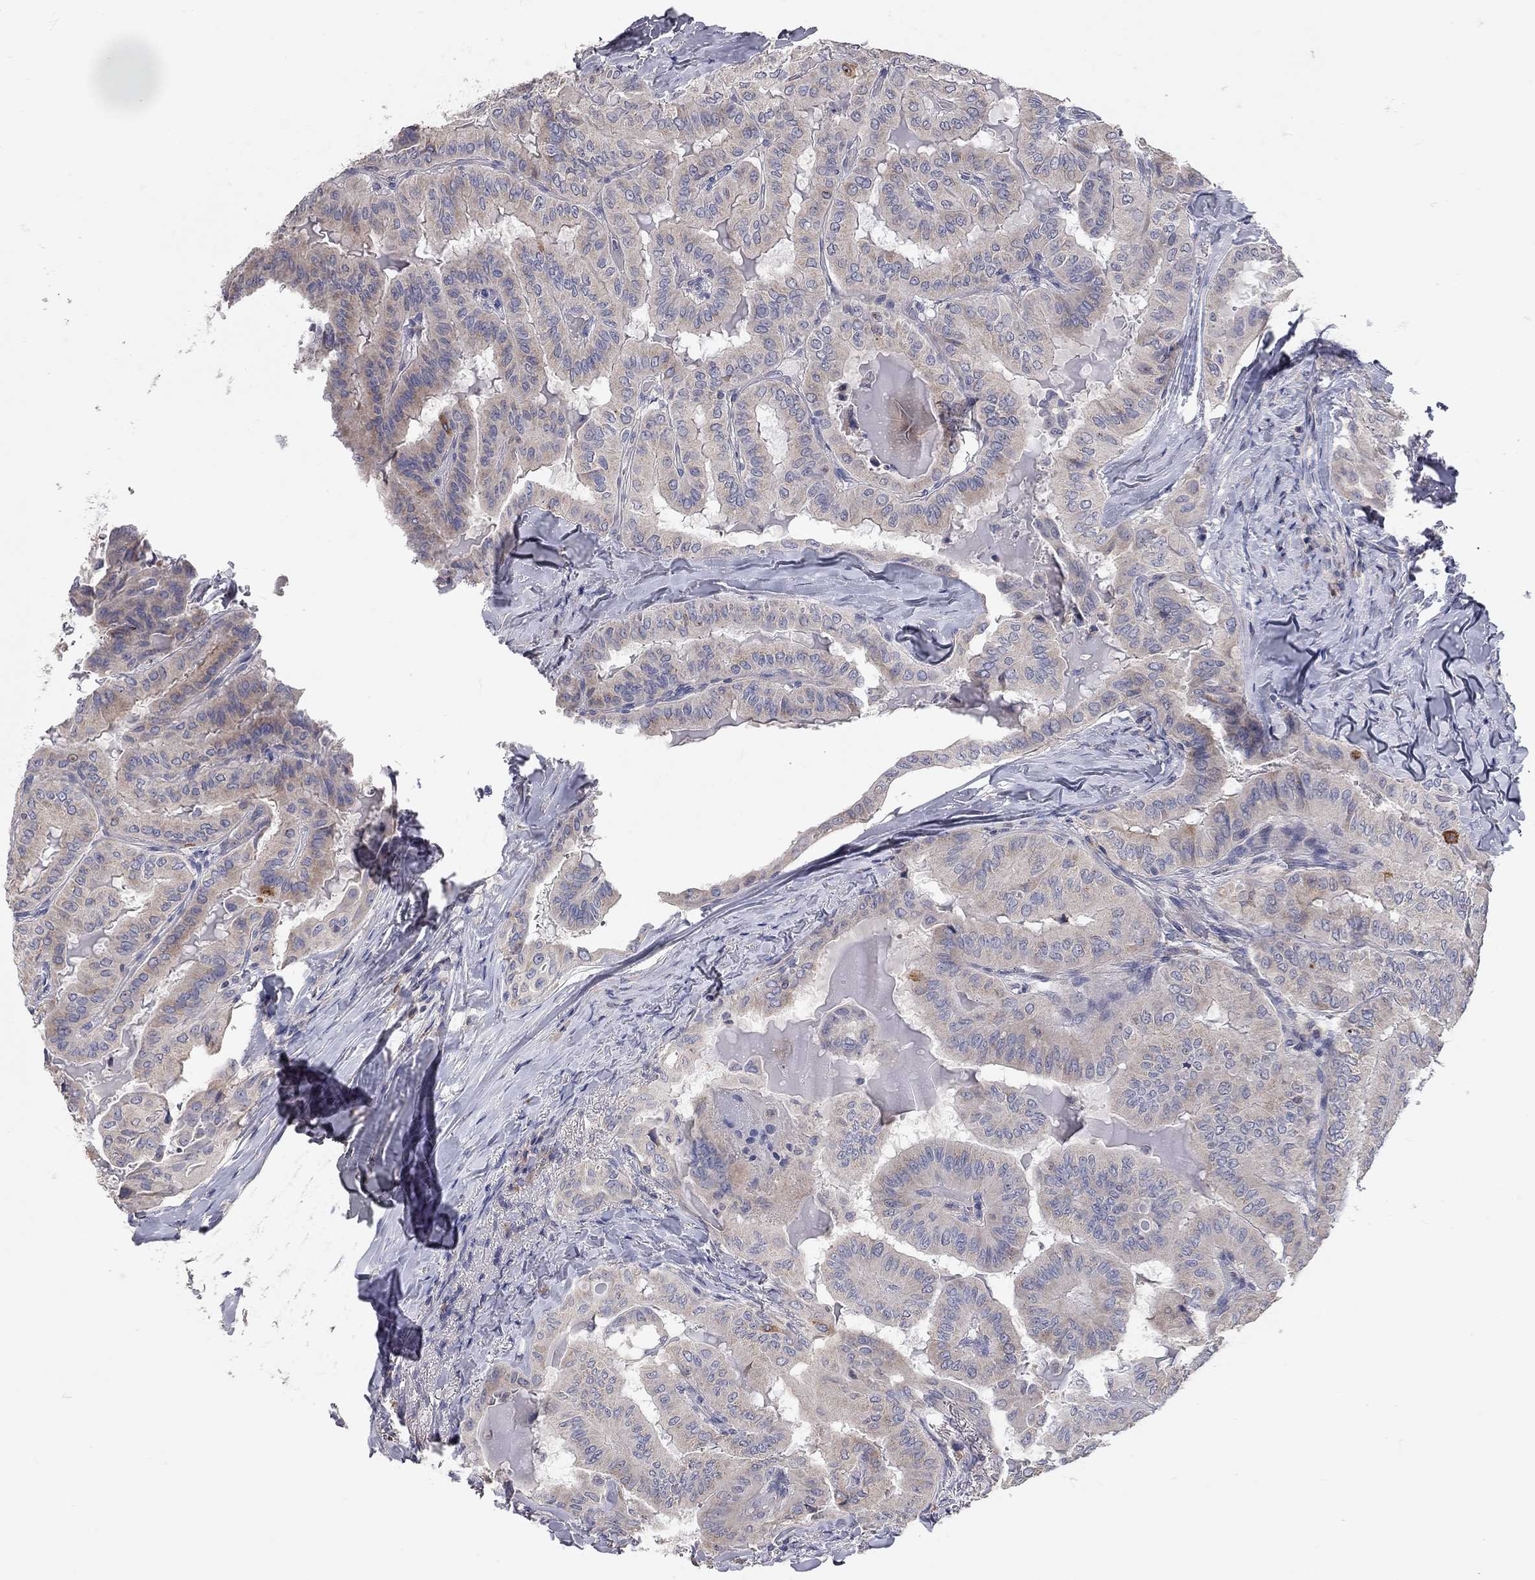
{"staining": {"intensity": "weak", "quantity": "25%-75%", "location": "cytoplasmic/membranous"}, "tissue": "thyroid cancer", "cell_type": "Tumor cells", "image_type": "cancer", "snomed": [{"axis": "morphology", "description": "Papillary adenocarcinoma, NOS"}, {"axis": "topography", "description": "Thyroid gland"}], "caption": "About 25%-75% of tumor cells in human thyroid papillary adenocarcinoma show weak cytoplasmic/membranous protein positivity as visualized by brown immunohistochemical staining.", "gene": "XAGE2", "patient": {"sex": "female", "age": 68}}